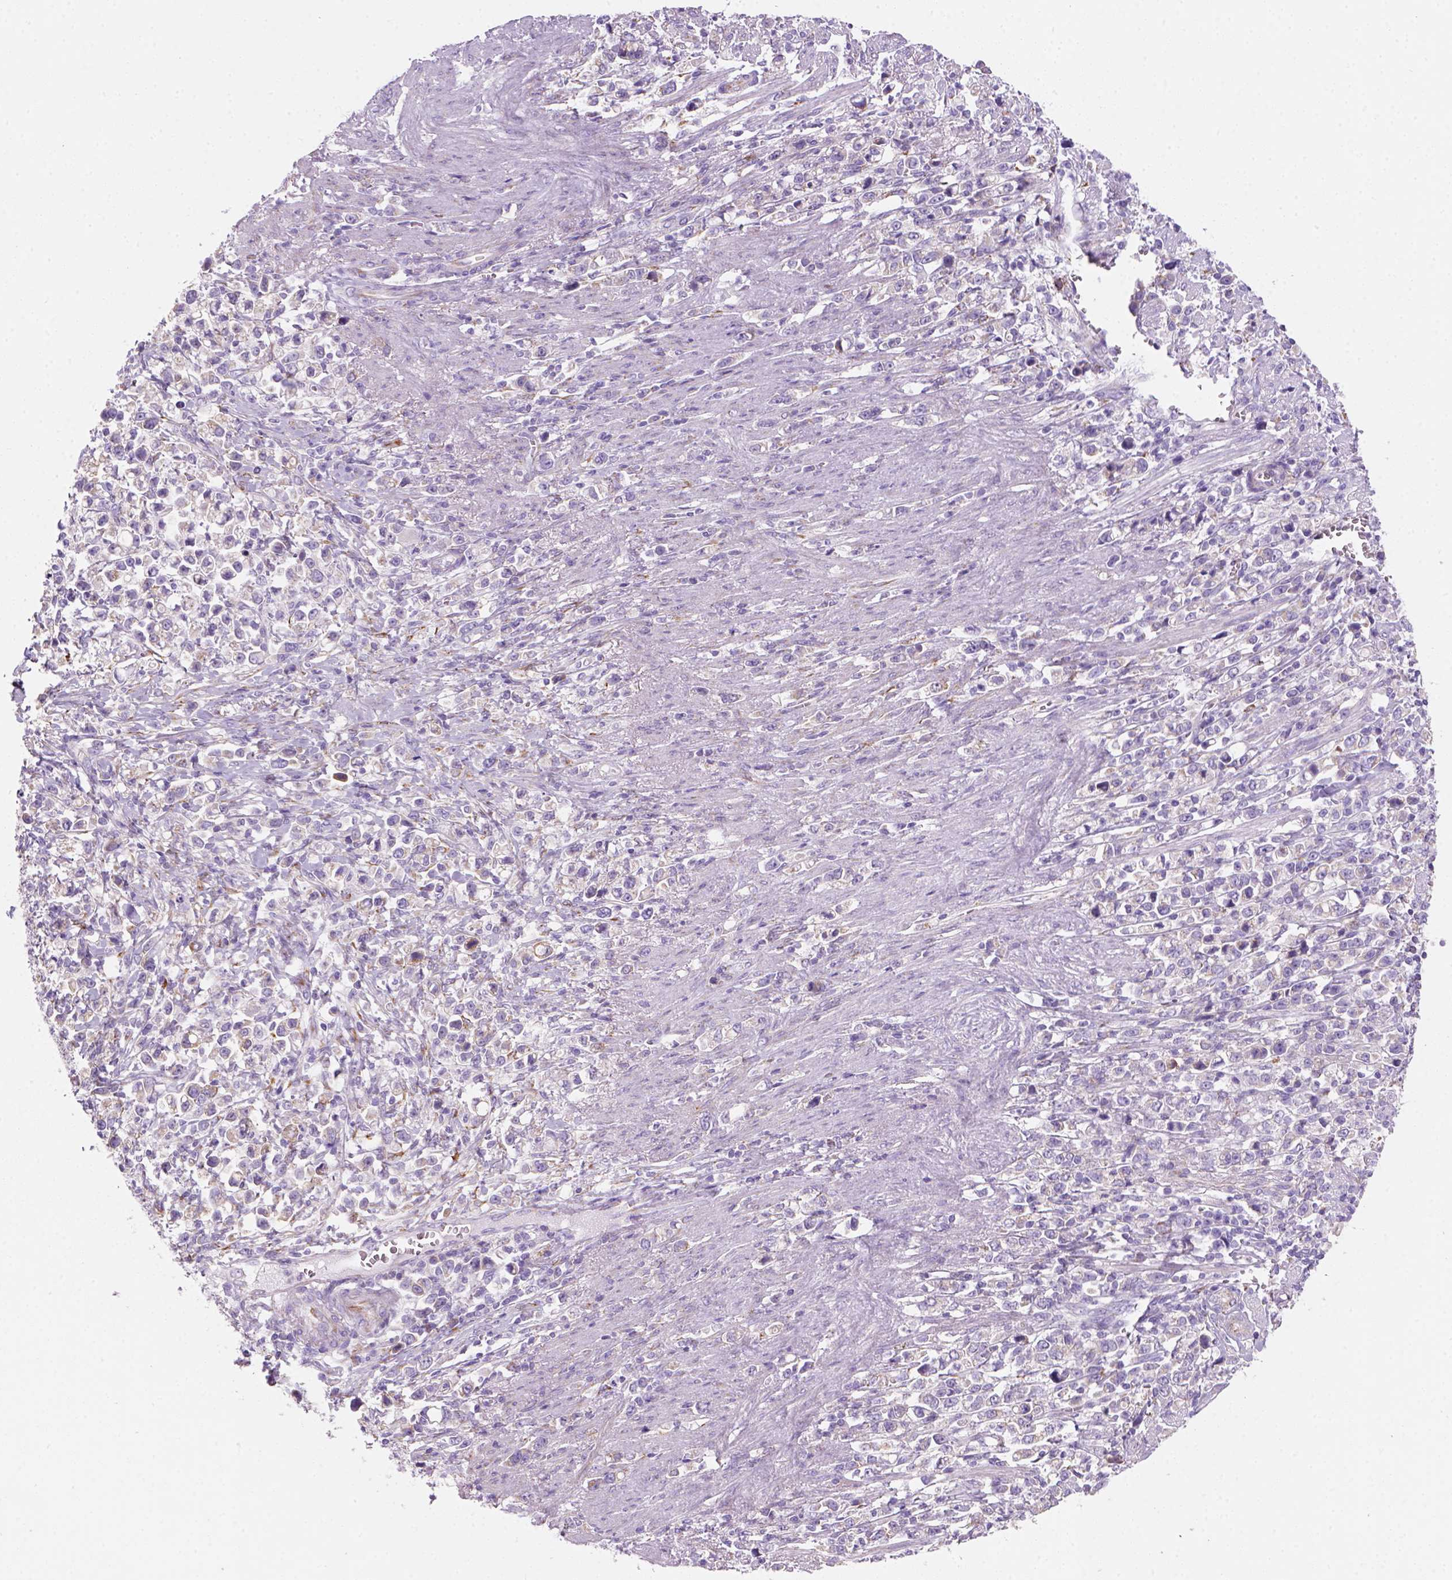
{"staining": {"intensity": "negative", "quantity": "none", "location": "none"}, "tissue": "stomach cancer", "cell_type": "Tumor cells", "image_type": "cancer", "snomed": [{"axis": "morphology", "description": "Adenocarcinoma, NOS"}, {"axis": "topography", "description": "Stomach"}], "caption": "Stomach cancer (adenocarcinoma) was stained to show a protein in brown. There is no significant expression in tumor cells.", "gene": "CES2", "patient": {"sex": "male", "age": 63}}